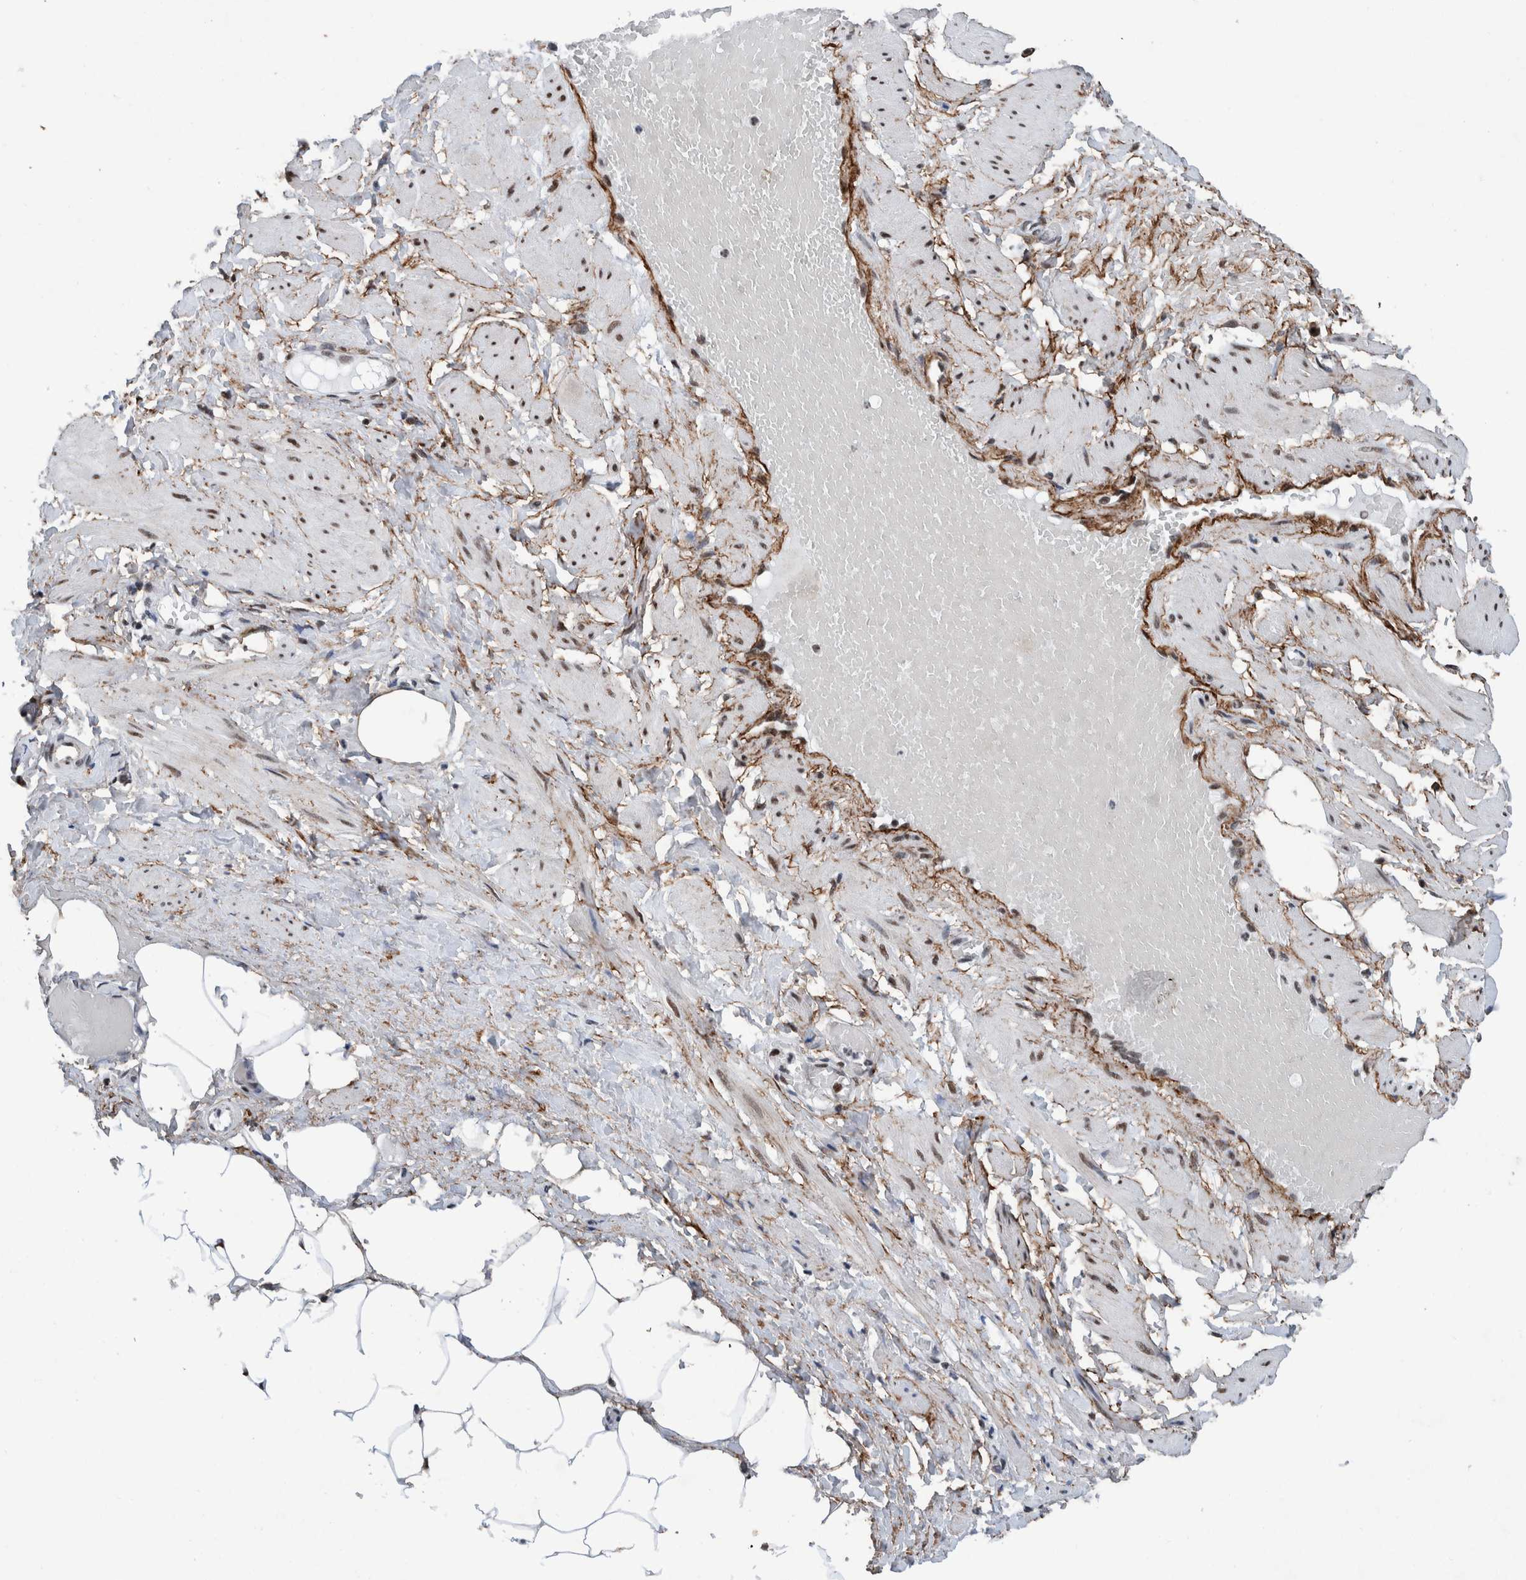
{"staining": {"intensity": "moderate", "quantity": ">75%", "location": "nuclear"}, "tissue": "adipose tissue", "cell_type": "Adipocytes", "image_type": "normal", "snomed": [{"axis": "morphology", "description": "Normal tissue, NOS"}, {"axis": "topography", "description": "Soft tissue"}, {"axis": "topography", "description": "Vascular tissue"}], "caption": "Immunohistochemistry (IHC) photomicrograph of normal human adipose tissue stained for a protein (brown), which exhibits medium levels of moderate nuclear positivity in approximately >75% of adipocytes.", "gene": "TAF10", "patient": {"sex": "female", "age": 35}}